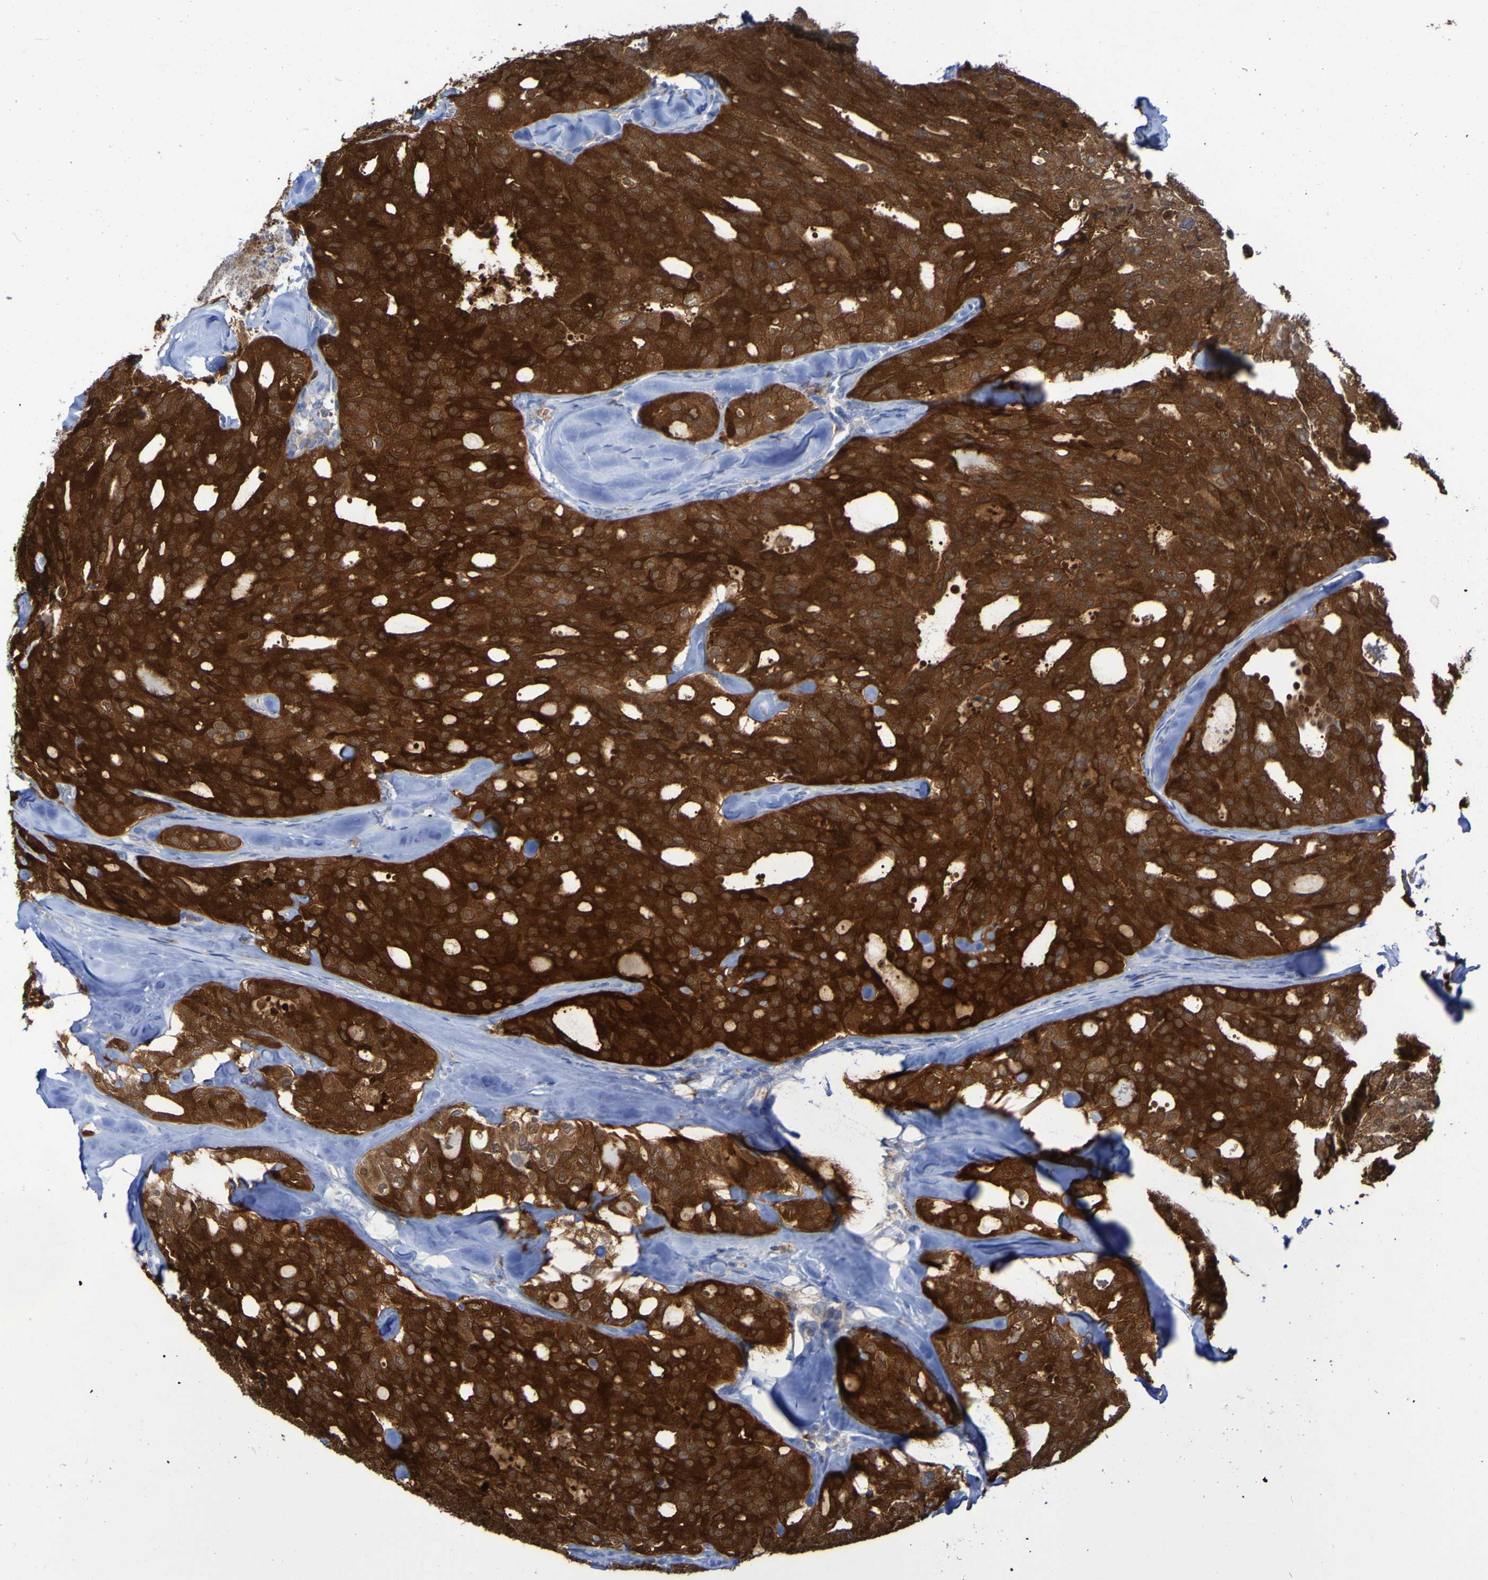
{"staining": {"intensity": "strong", "quantity": ">75%", "location": "cytoplasmic/membranous"}, "tissue": "thyroid cancer", "cell_type": "Tumor cells", "image_type": "cancer", "snomed": [{"axis": "morphology", "description": "Follicular adenoma carcinoma, NOS"}, {"axis": "topography", "description": "Thyroid gland"}], "caption": "DAB (3,3'-diaminobenzidine) immunohistochemical staining of thyroid follicular adenoma carcinoma shows strong cytoplasmic/membranous protein positivity in about >75% of tumor cells.", "gene": "MPPE1", "patient": {"sex": "male", "age": 75}}